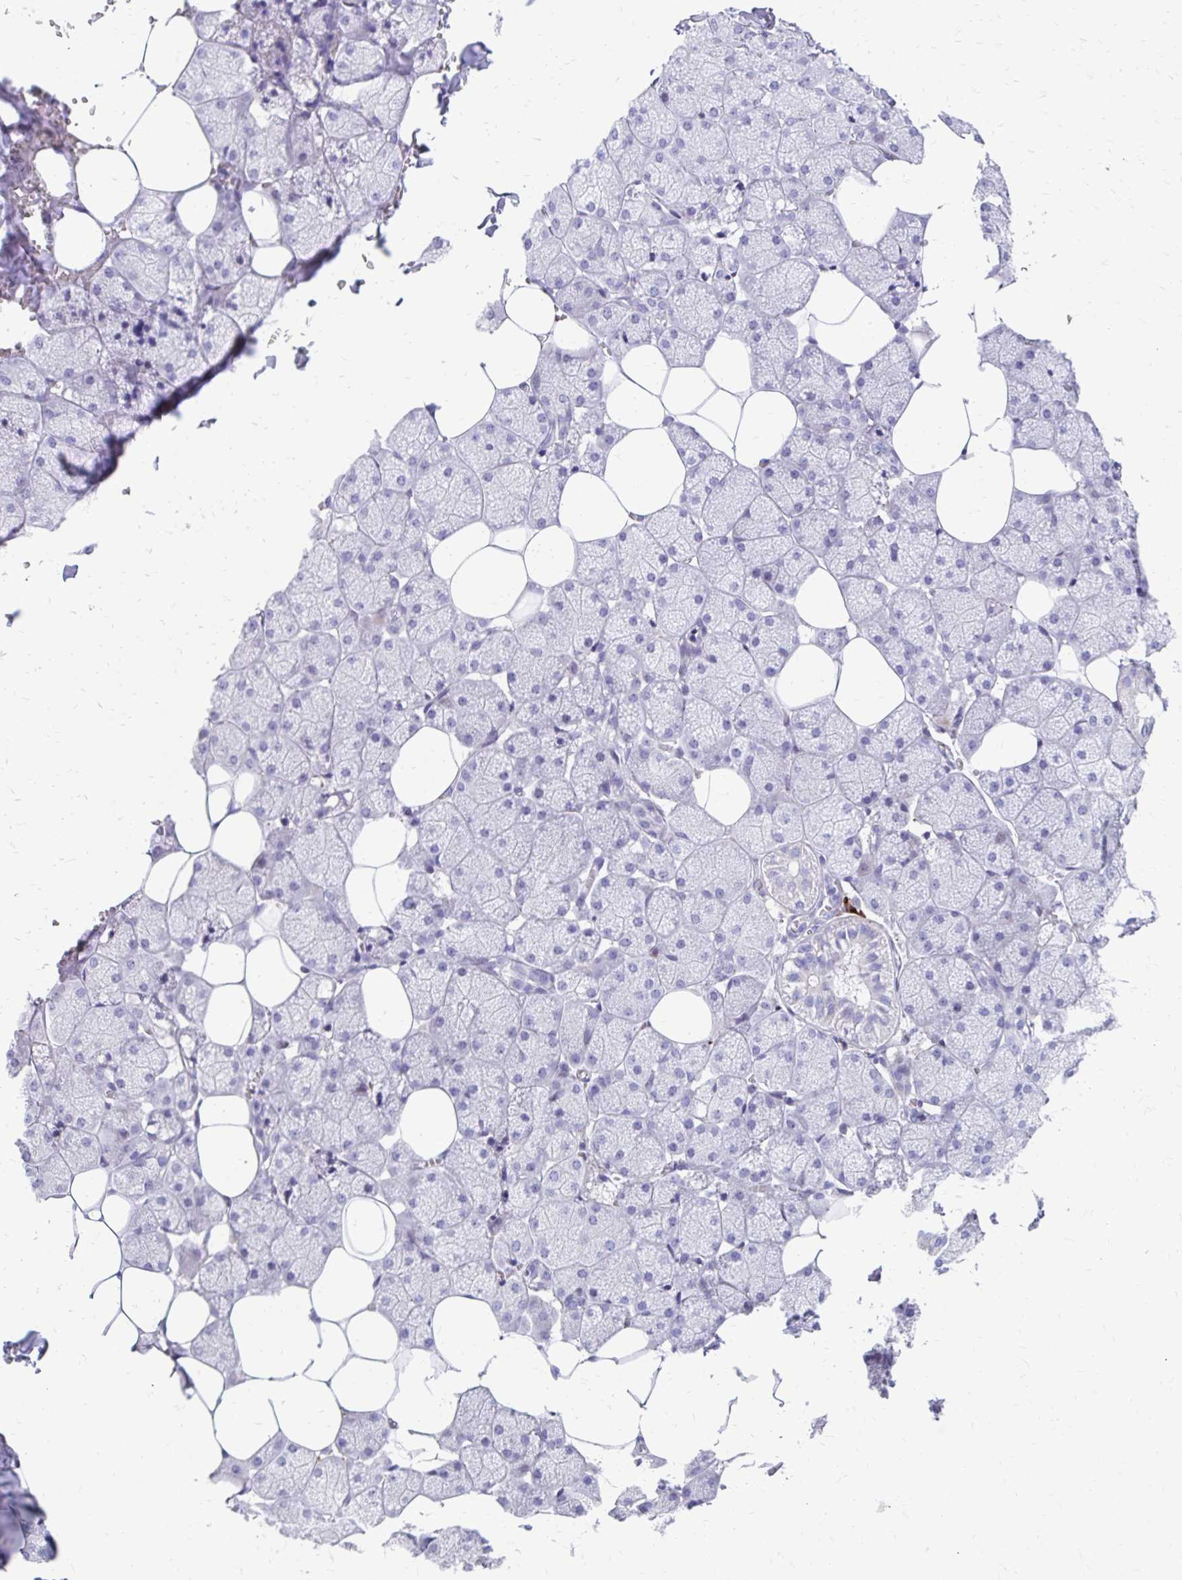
{"staining": {"intensity": "negative", "quantity": "none", "location": "none"}, "tissue": "salivary gland", "cell_type": "Glandular cells", "image_type": "normal", "snomed": [{"axis": "morphology", "description": "Normal tissue, NOS"}, {"axis": "topography", "description": "Salivary gland"}, {"axis": "topography", "description": "Peripheral nerve tissue"}], "caption": "Human salivary gland stained for a protein using immunohistochemistry (IHC) reveals no expression in glandular cells.", "gene": "SATL1", "patient": {"sex": "male", "age": 38}}